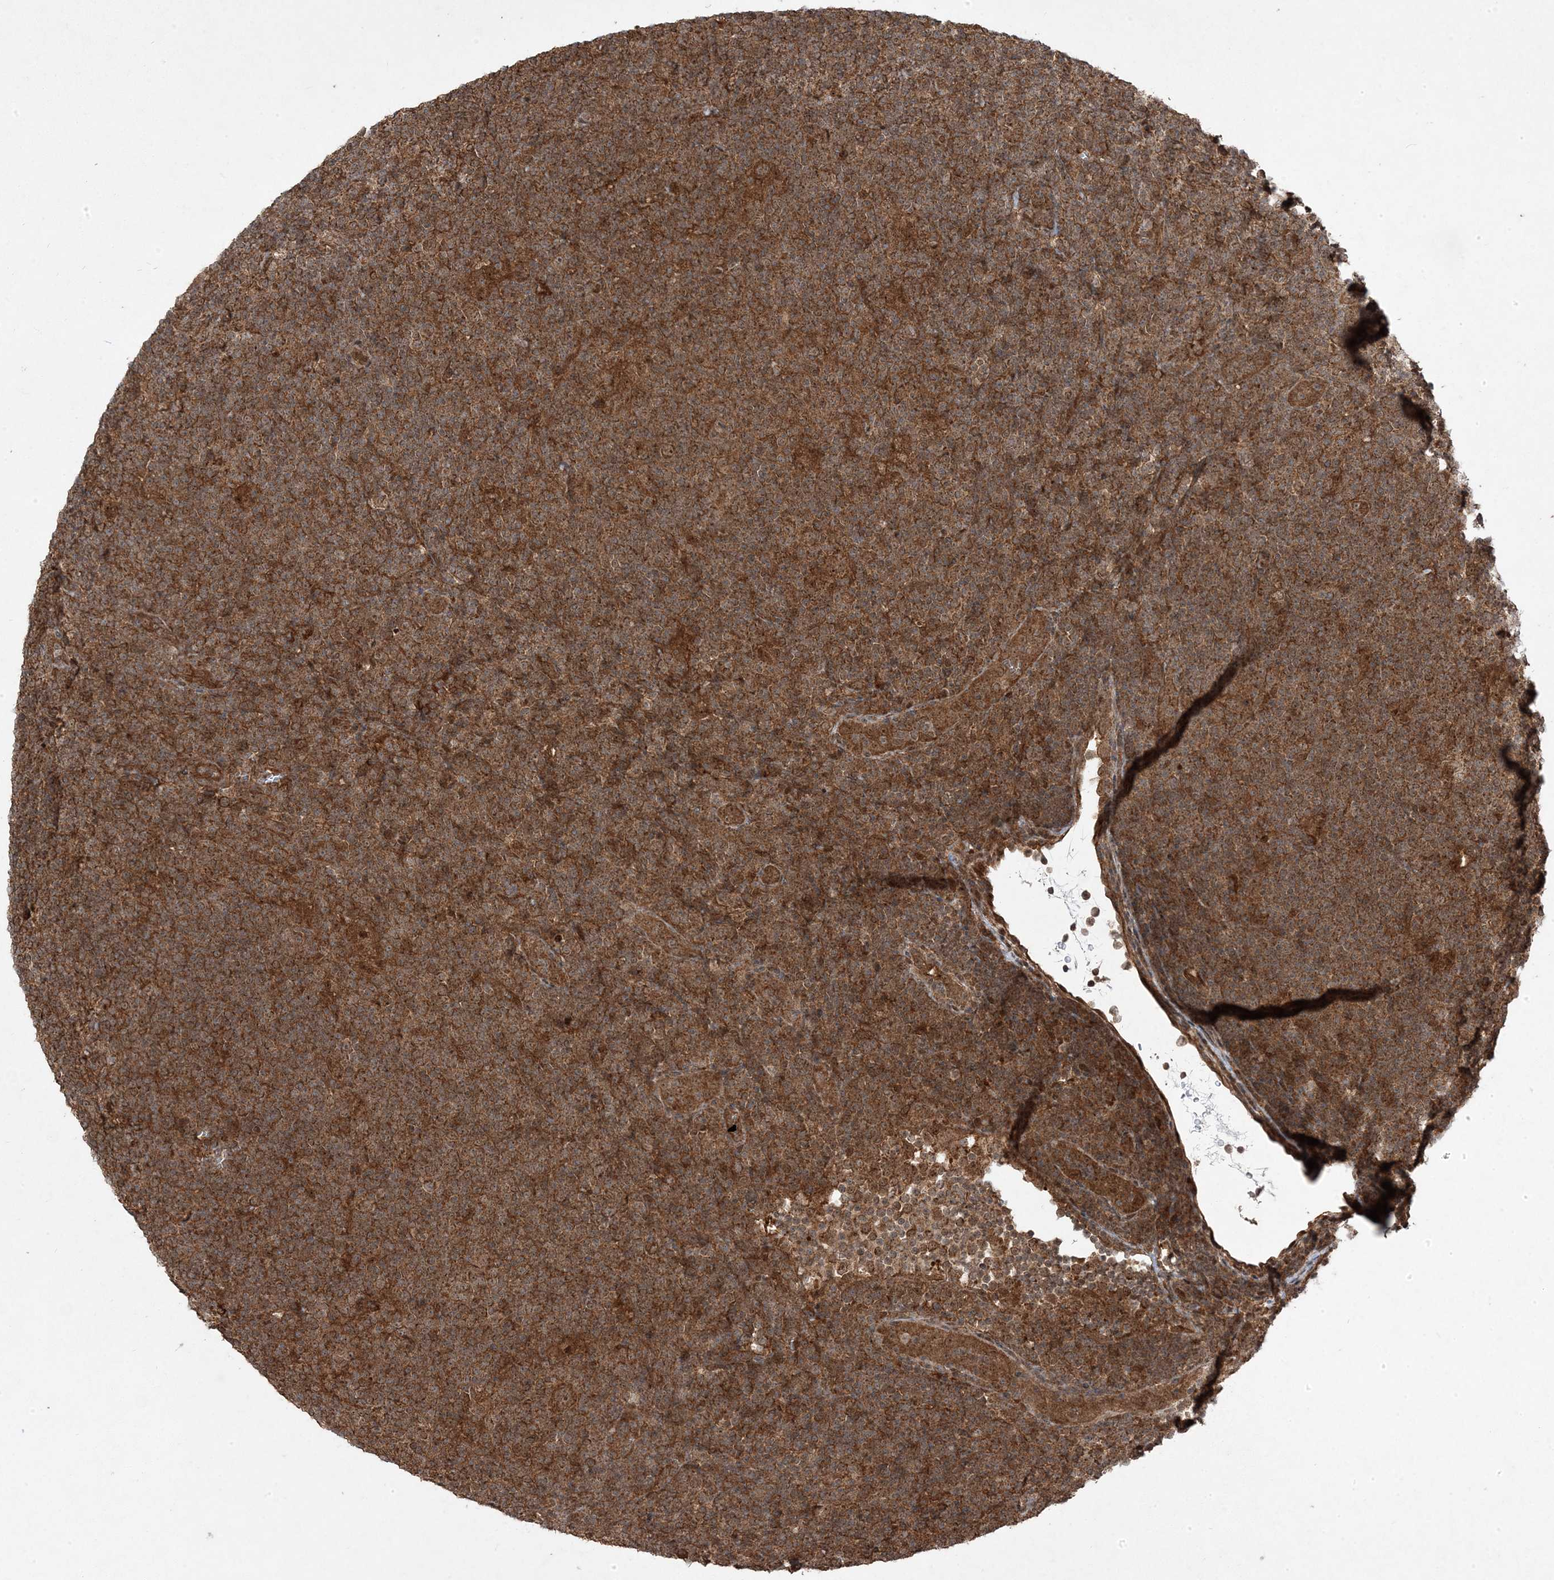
{"staining": {"intensity": "moderate", "quantity": ">75%", "location": "cytoplasmic/membranous,nuclear"}, "tissue": "lymphoma", "cell_type": "Tumor cells", "image_type": "cancer", "snomed": [{"axis": "morphology", "description": "Hodgkin's disease, NOS"}, {"axis": "topography", "description": "Lymph node"}], "caption": "Immunohistochemistry histopathology image of lymphoma stained for a protein (brown), which exhibits medium levels of moderate cytoplasmic/membranous and nuclear staining in about >75% of tumor cells.", "gene": "PLEKHM2", "patient": {"sex": "female", "age": 57}}